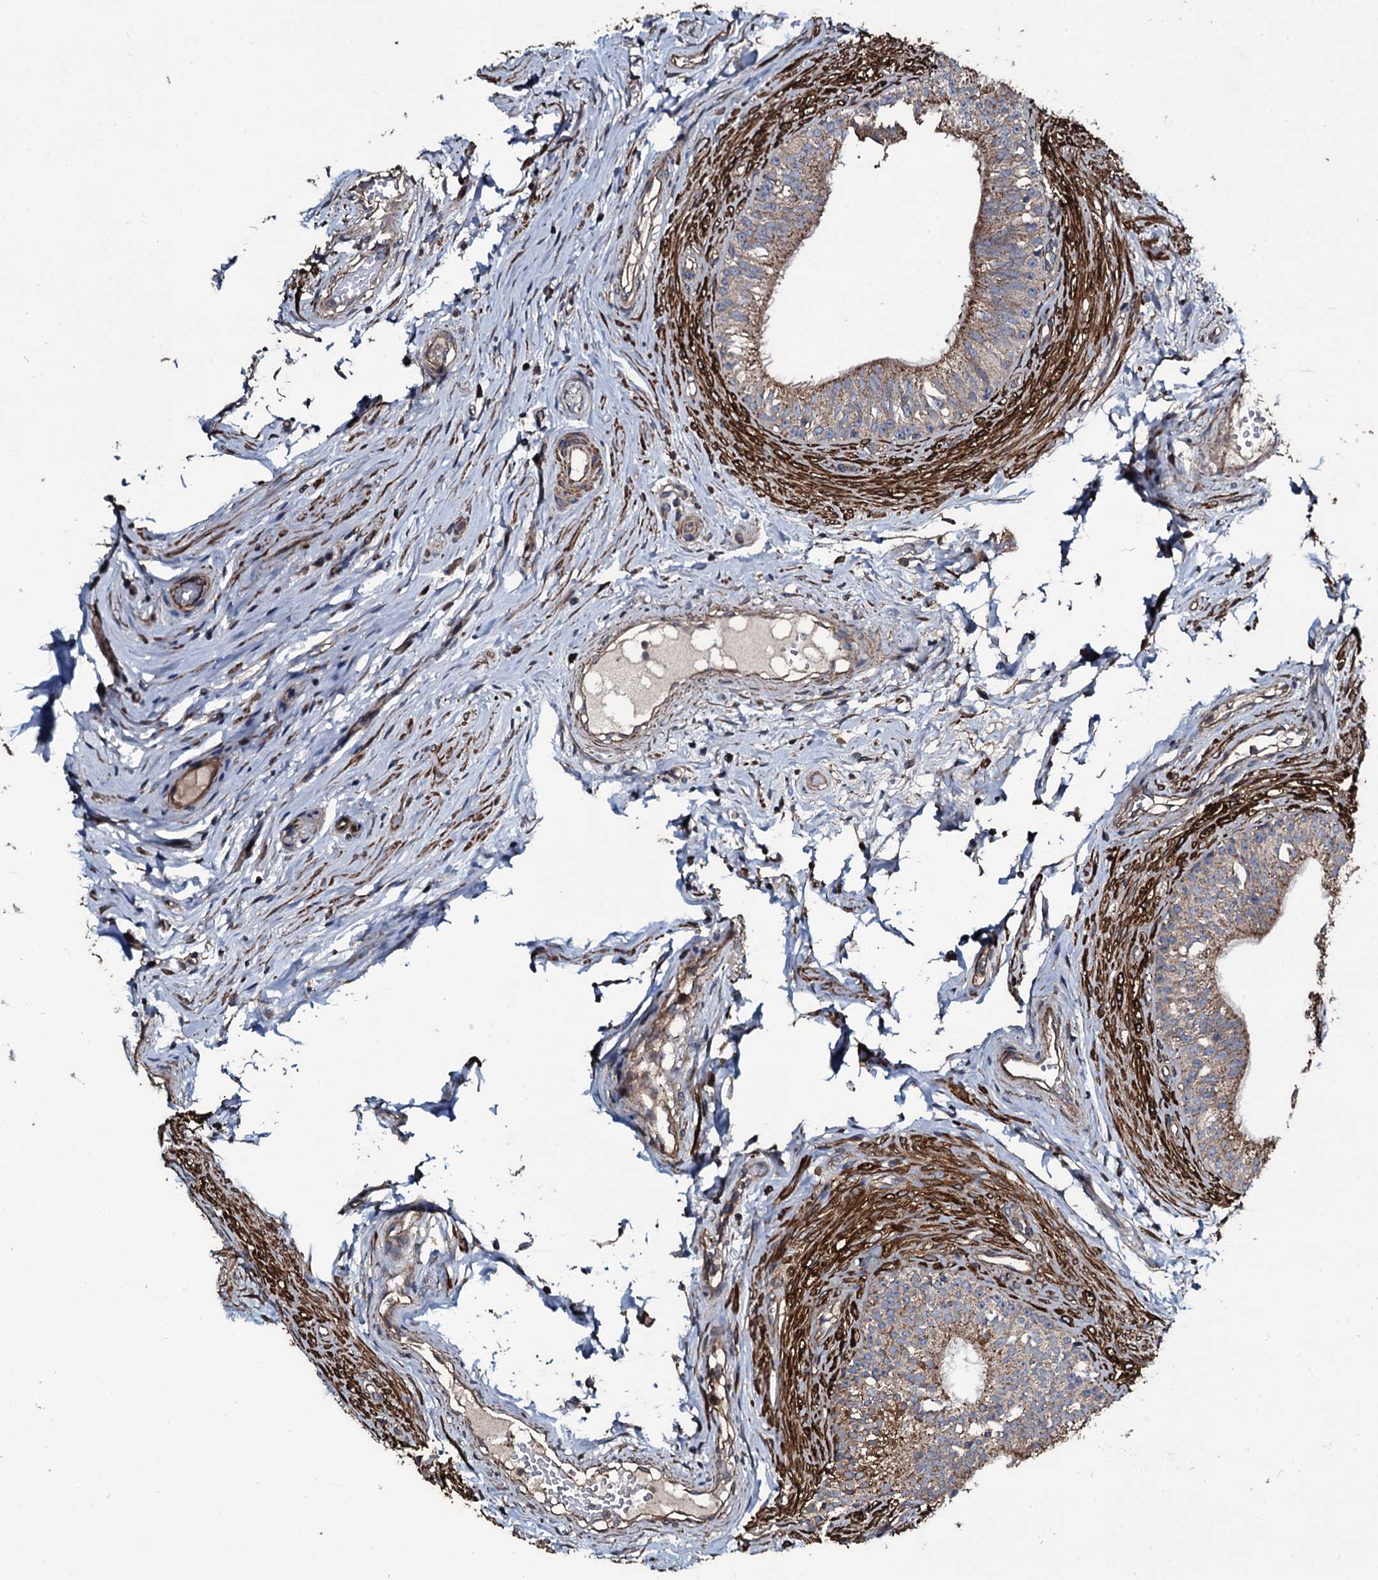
{"staining": {"intensity": "moderate", "quantity": ">75%", "location": "cytoplasmic/membranous"}, "tissue": "epididymis", "cell_type": "Glandular cells", "image_type": "normal", "snomed": [{"axis": "morphology", "description": "Normal tissue, NOS"}, {"axis": "topography", "description": "Epididymis, spermatic cord, NOS"}], "caption": "A photomicrograph of epididymis stained for a protein displays moderate cytoplasmic/membranous brown staining in glandular cells.", "gene": "WIPF3", "patient": {"sex": "male", "age": 22}}